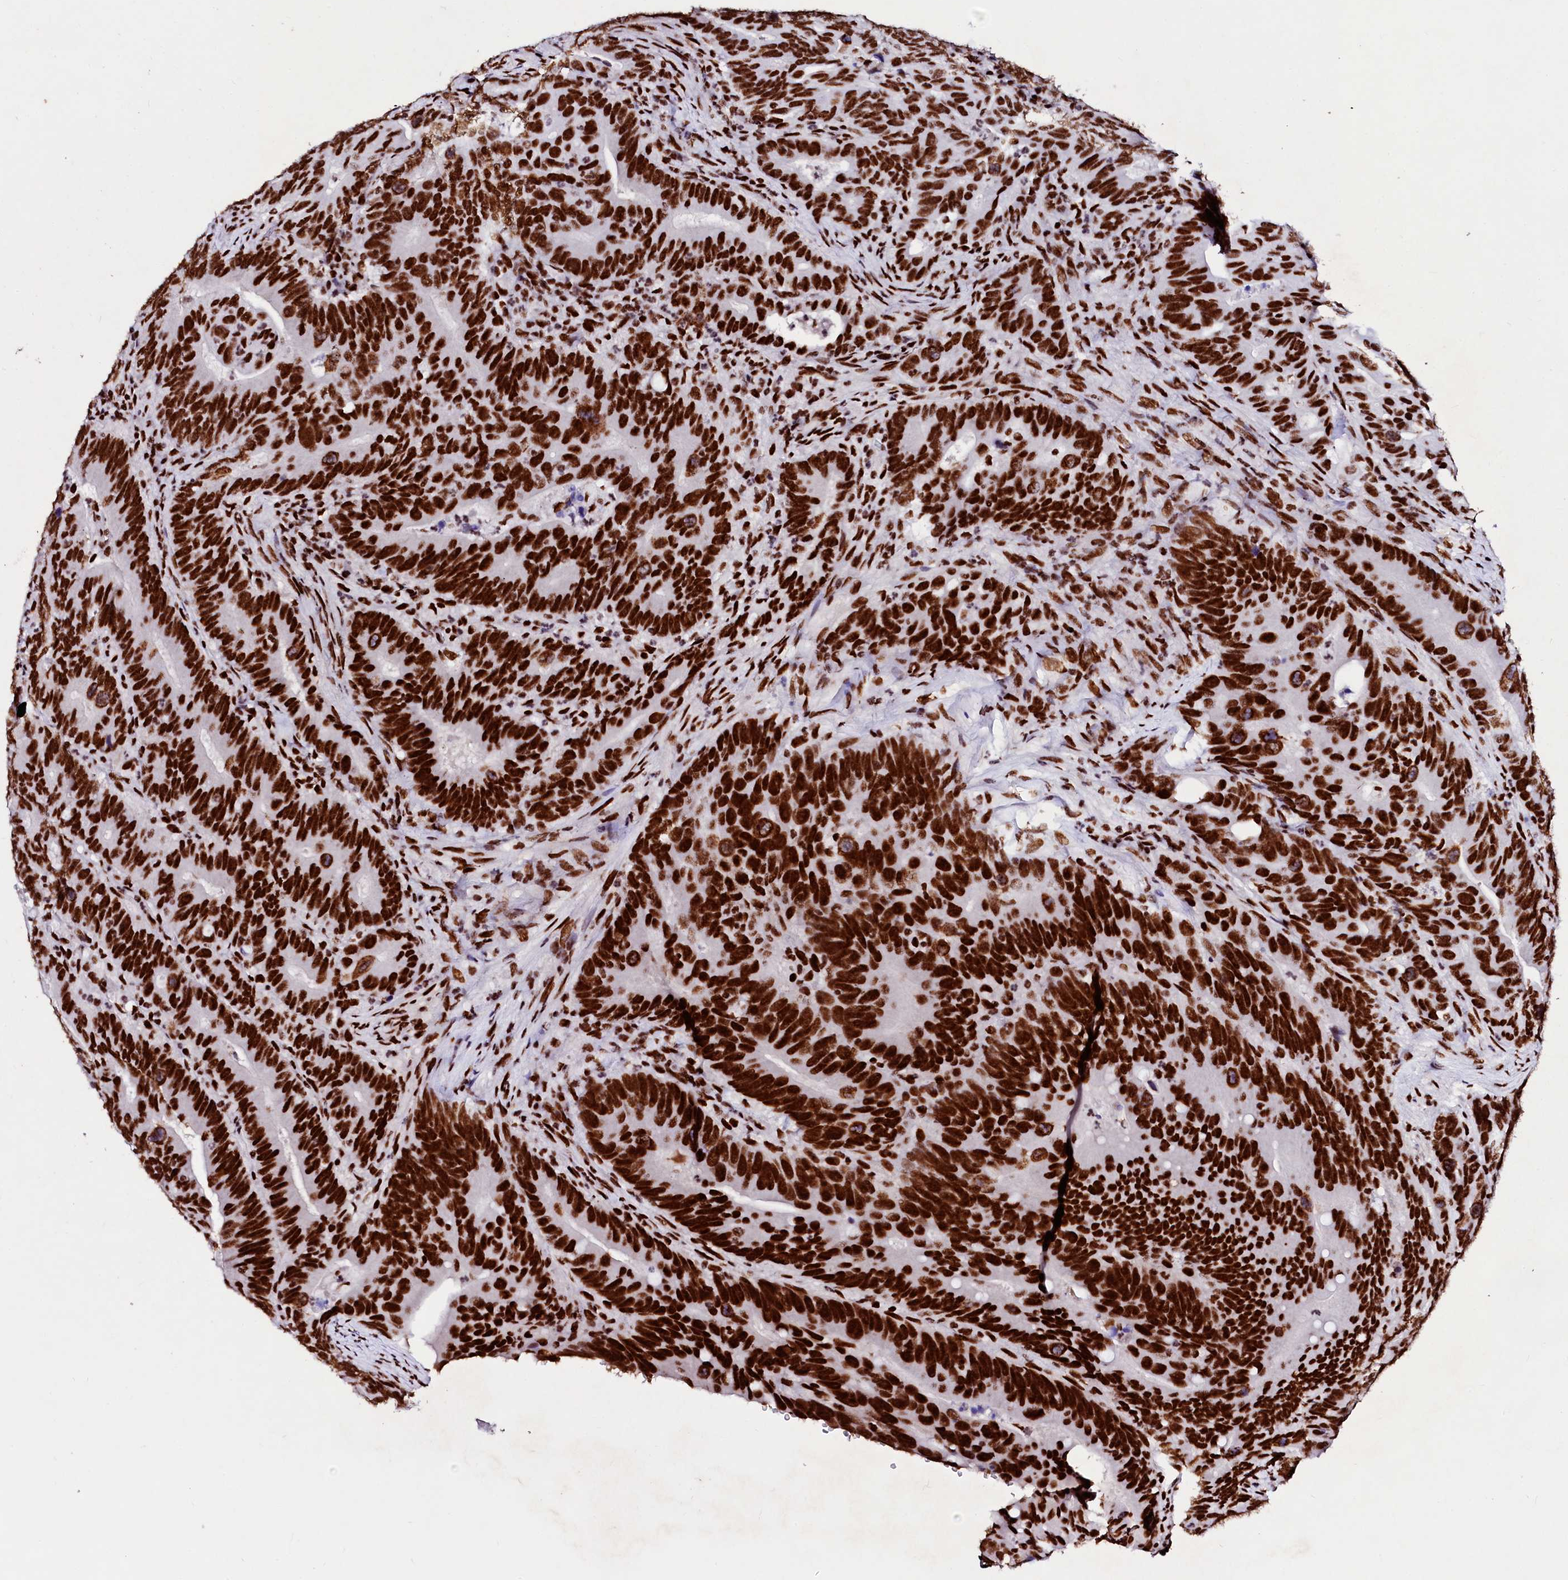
{"staining": {"intensity": "strong", "quantity": ">75%", "location": "nuclear"}, "tissue": "colorectal cancer", "cell_type": "Tumor cells", "image_type": "cancer", "snomed": [{"axis": "morphology", "description": "Adenocarcinoma, NOS"}, {"axis": "topography", "description": "Colon"}], "caption": "Adenocarcinoma (colorectal) tissue displays strong nuclear staining in approximately >75% of tumor cells, visualized by immunohistochemistry.", "gene": "CPSF6", "patient": {"sex": "female", "age": 66}}